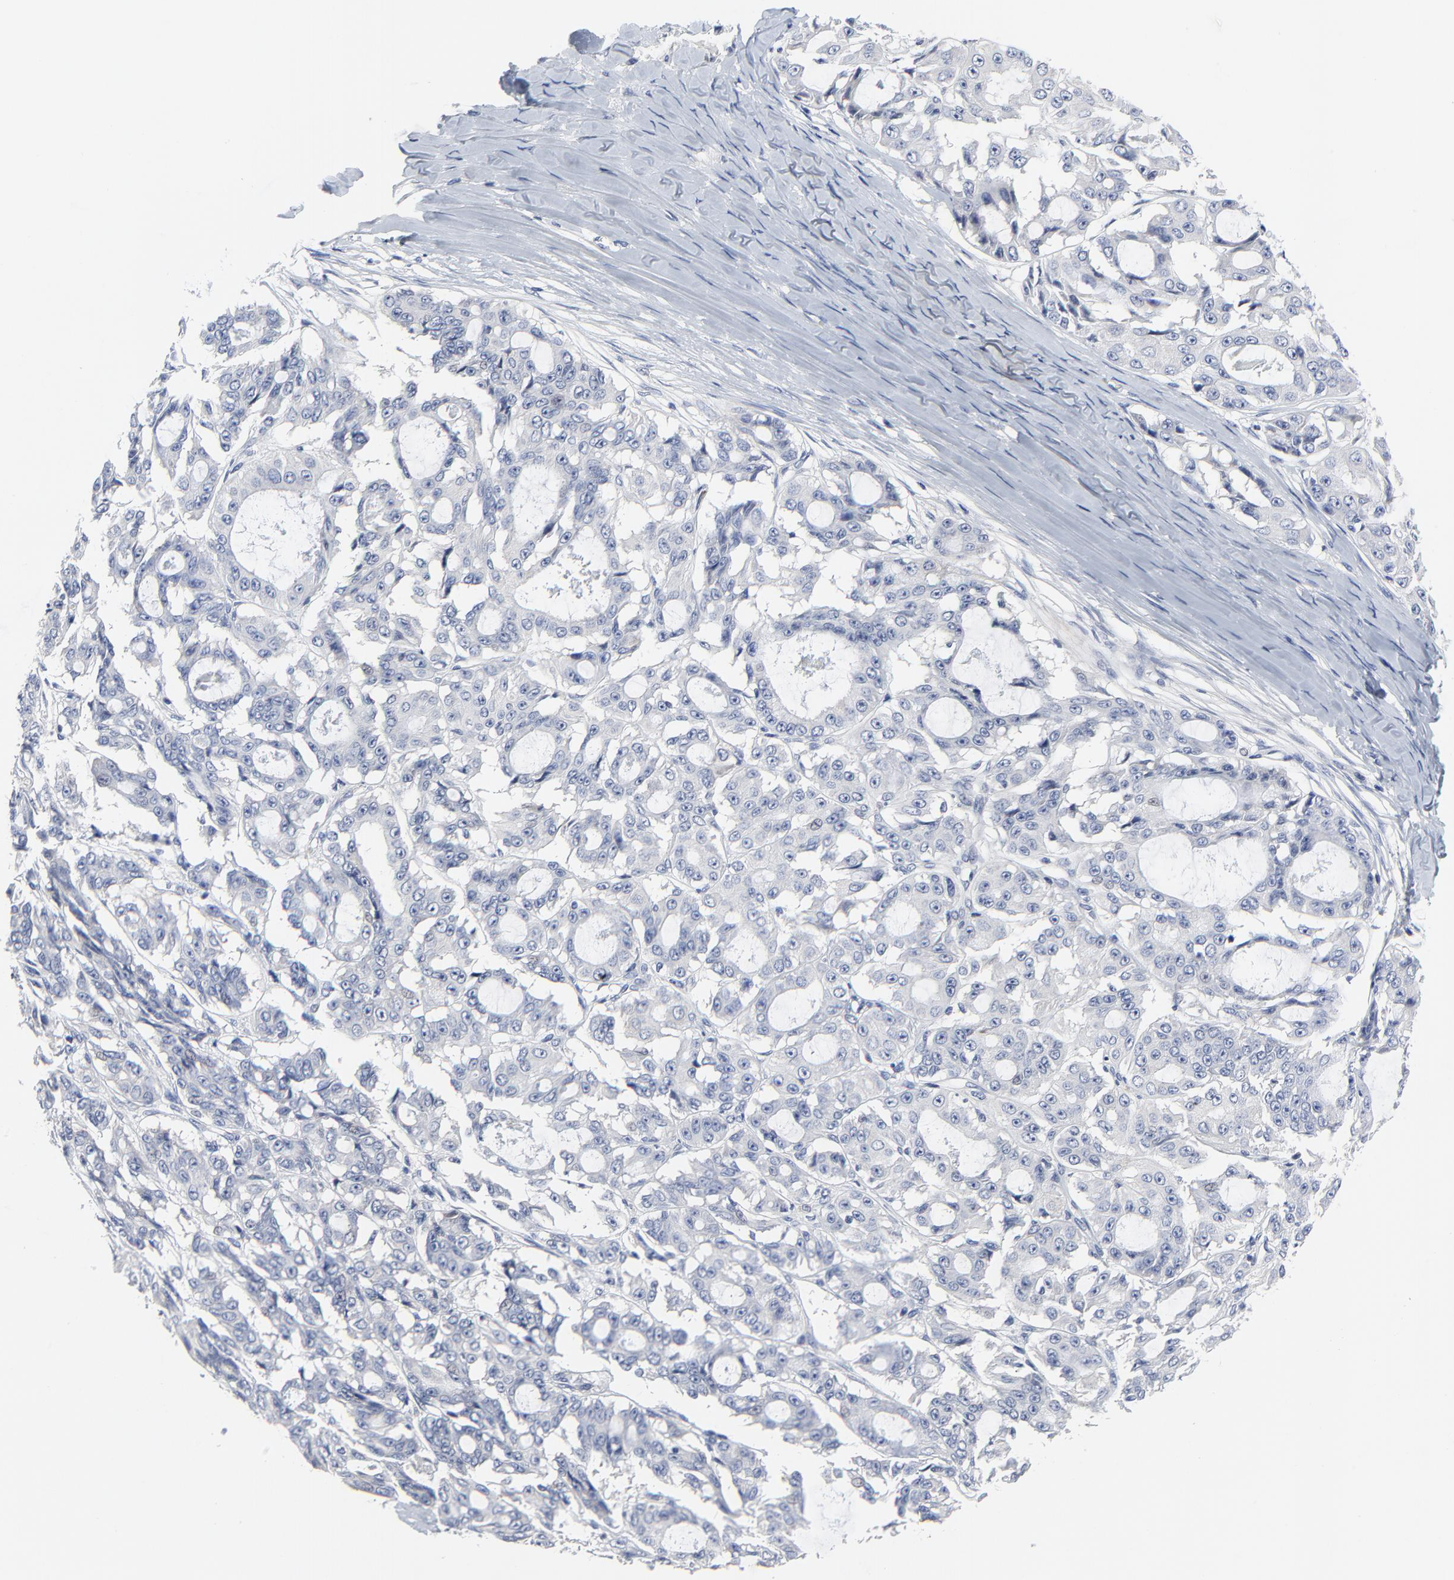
{"staining": {"intensity": "negative", "quantity": "none", "location": "none"}, "tissue": "ovarian cancer", "cell_type": "Tumor cells", "image_type": "cancer", "snomed": [{"axis": "morphology", "description": "Carcinoma, endometroid"}, {"axis": "topography", "description": "Ovary"}], "caption": "Ovarian cancer was stained to show a protein in brown. There is no significant staining in tumor cells.", "gene": "NLGN3", "patient": {"sex": "female", "age": 61}}